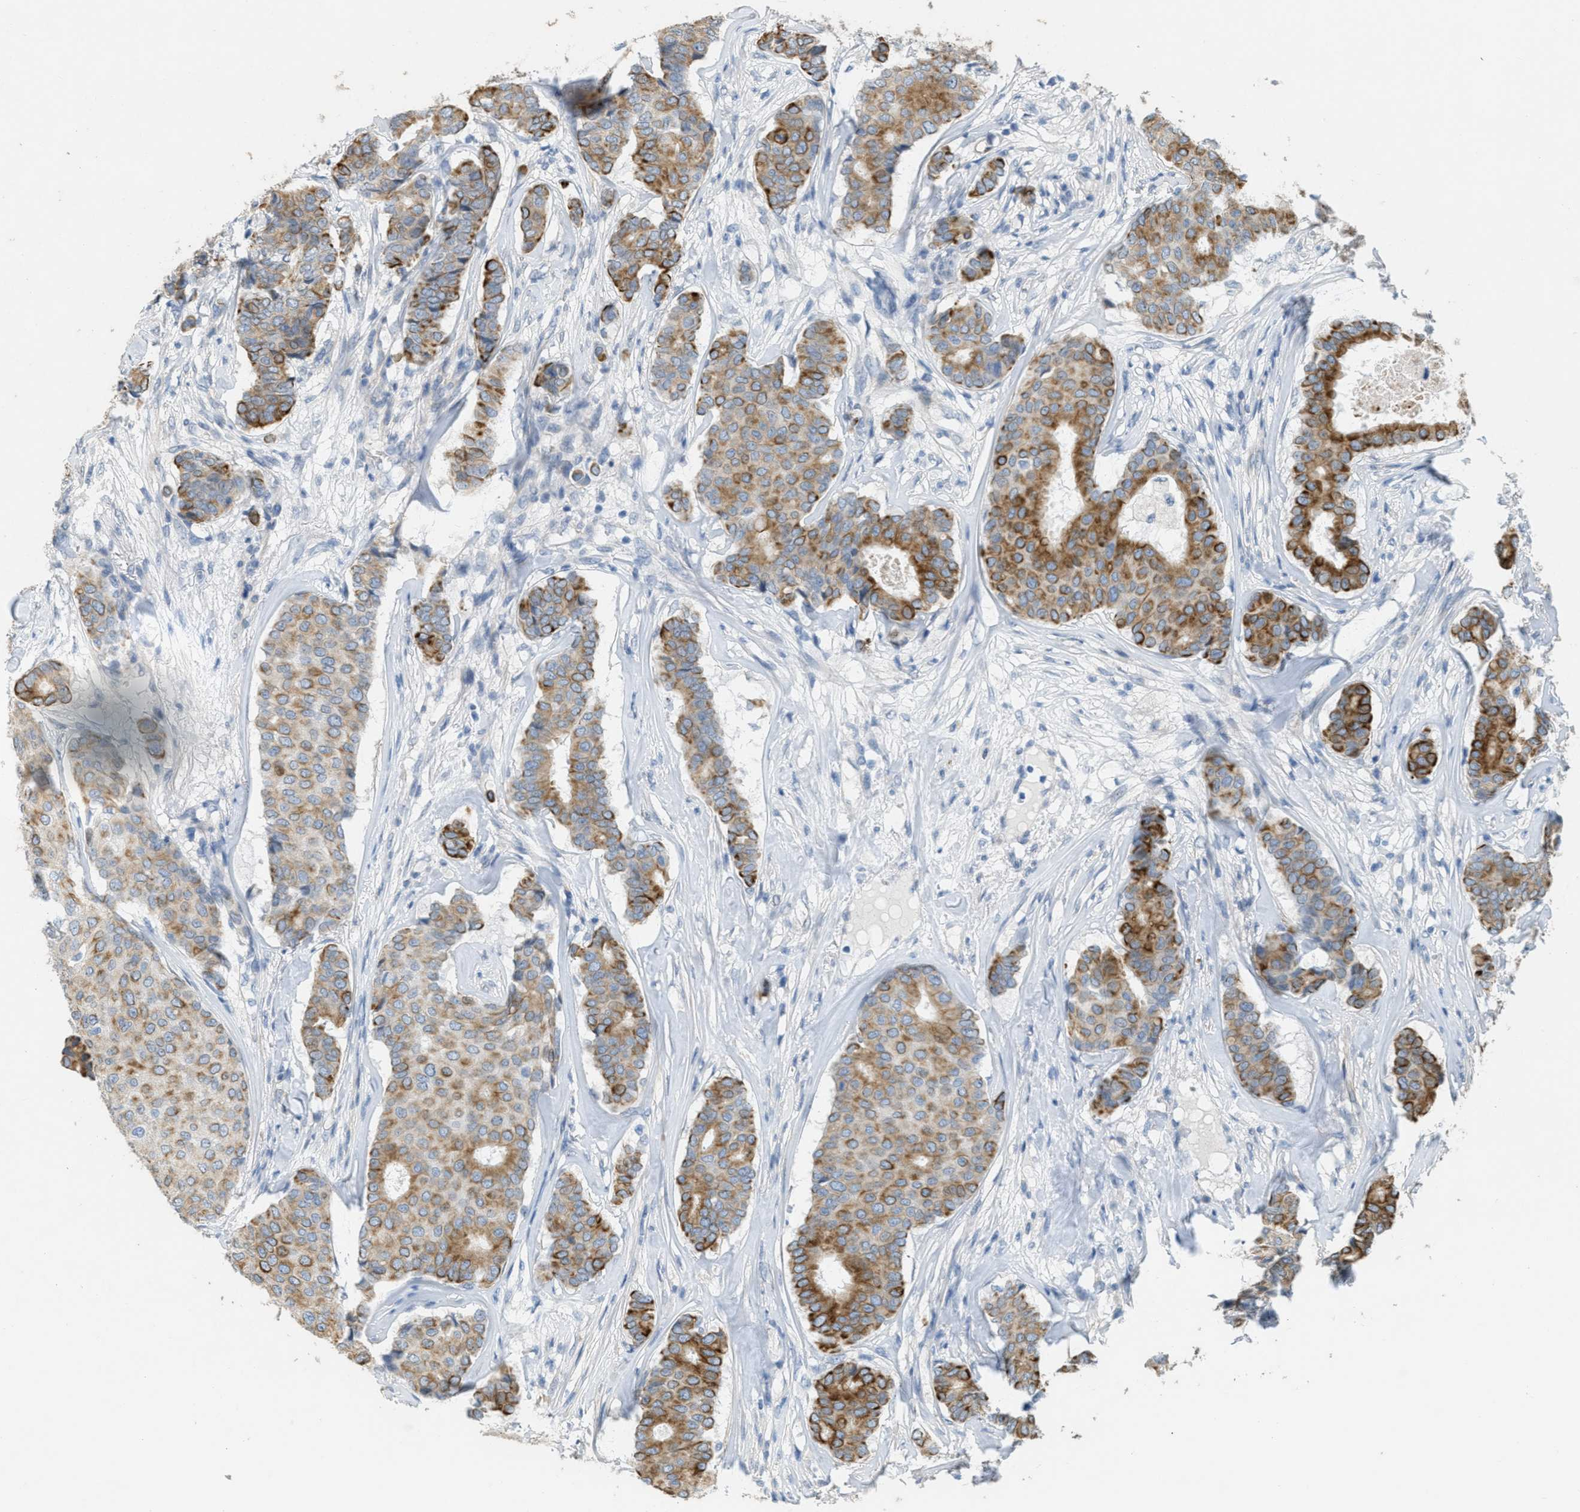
{"staining": {"intensity": "moderate", "quantity": ">75%", "location": "cytoplasmic/membranous"}, "tissue": "breast cancer", "cell_type": "Tumor cells", "image_type": "cancer", "snomed": [{"axis": "morphology", "description": "Duct carcinoma"}, {"axis": "topography", "description": "Breast"}], "caption": "There is medium levels of moderate cytoplasmic/membranous expression in tumor cells of invasive ductal carcinoma (breast), as demonstrated by immunohistochemical staining (brown color).", "gene": "MRS2", "patient": {"sex": "female", "age": 75}}